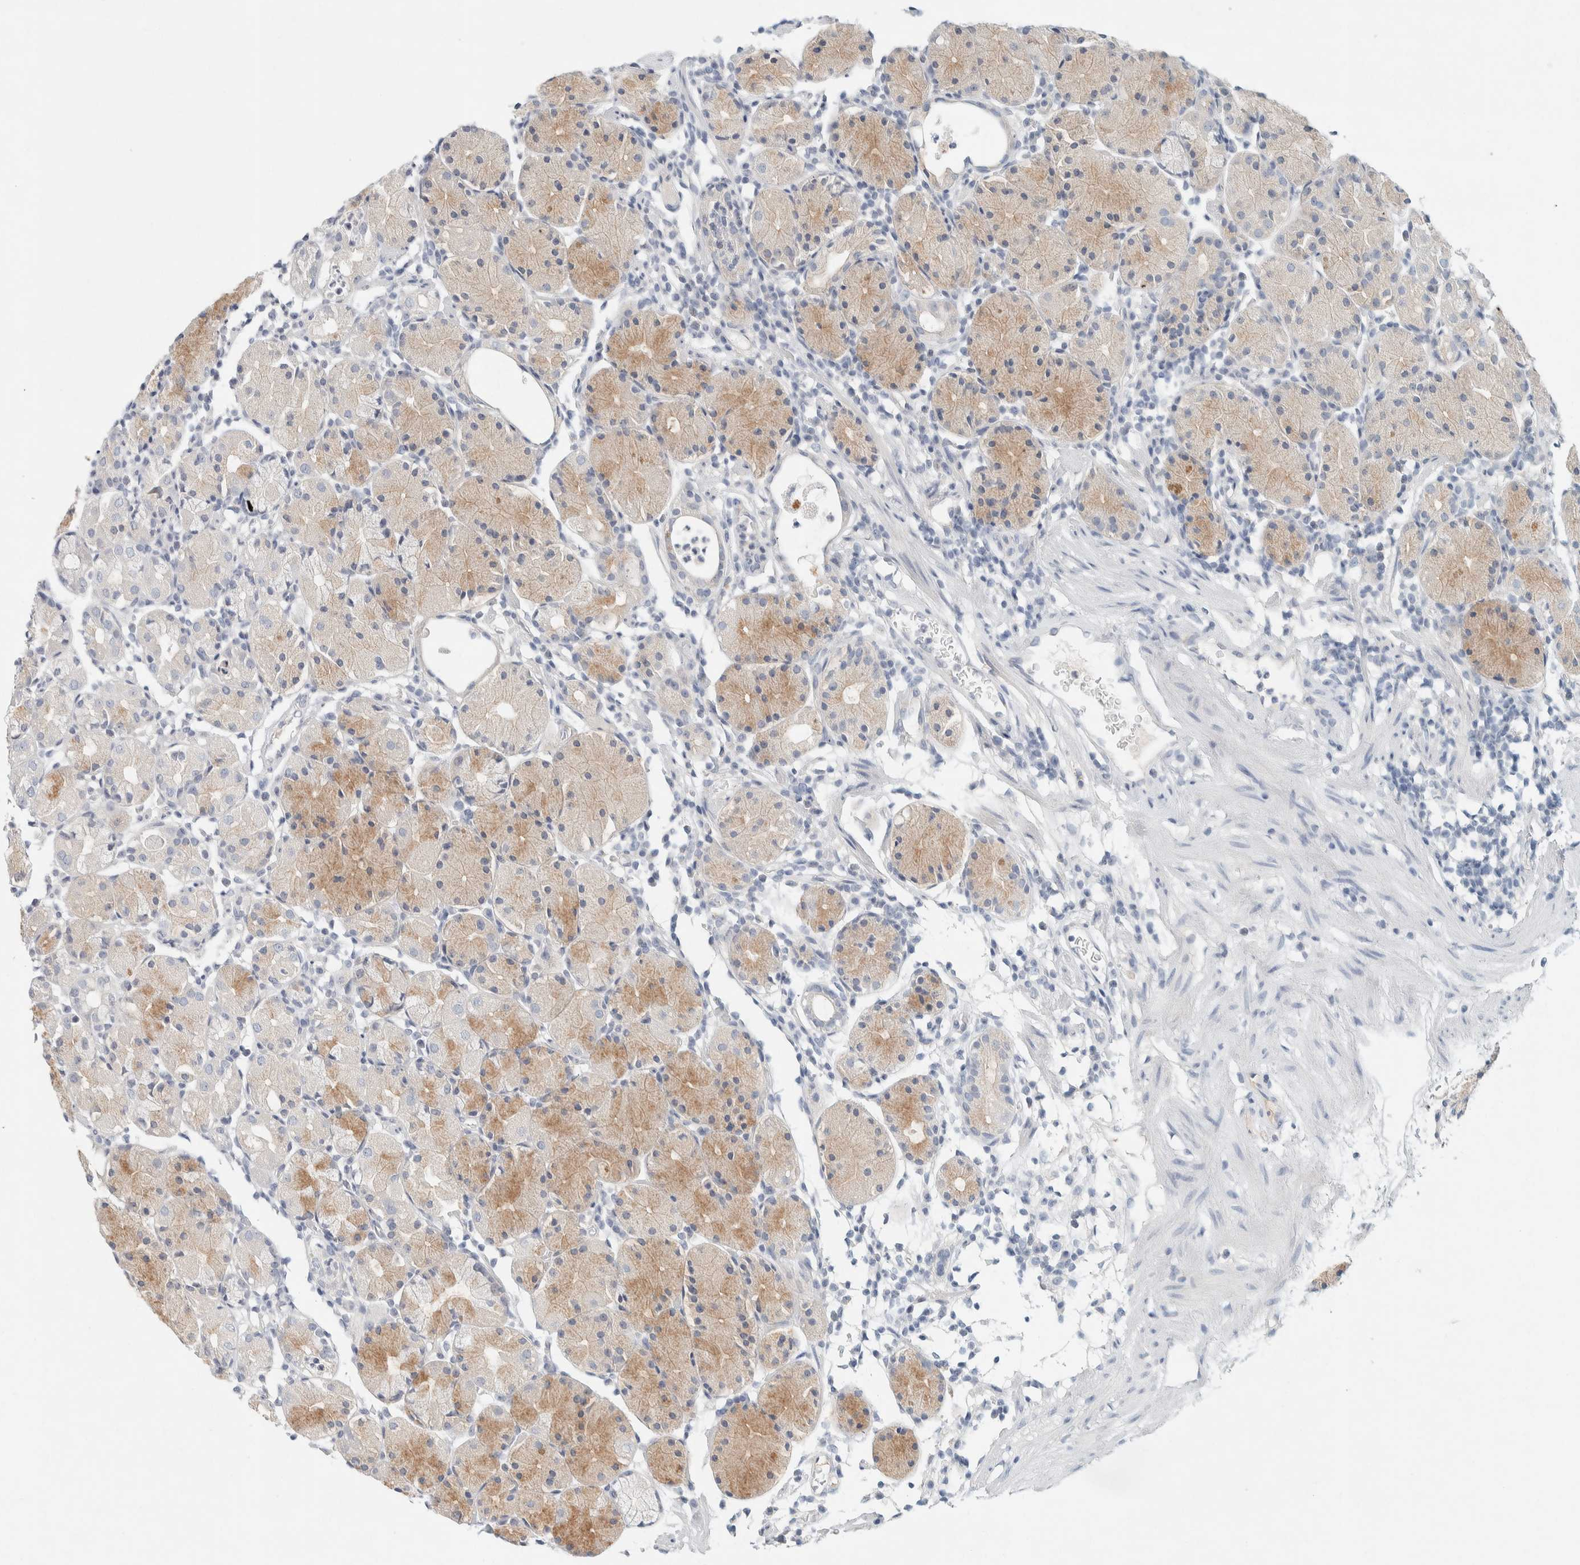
{"staining": {"intensity": "weak", "quantity": "<25%", "location": "cytoplasmic/membranous"}, "tissue": "stomach", "cell_type": "Glandular cells", "image_type": "normal", "snomed": [{"axis": "morphology", "description": "Normal tissue, NOS"}, {"axis": "topography", "description": "Stomach"}, {"axis": "topography", "description": "Stomach, lower"}], "caption": "This is an IHC micrograph of benign human stomach. There is no positivity in glandular cells.", "gene": "ALOX12B", "patient": {"sex": "female", "age": 75}}